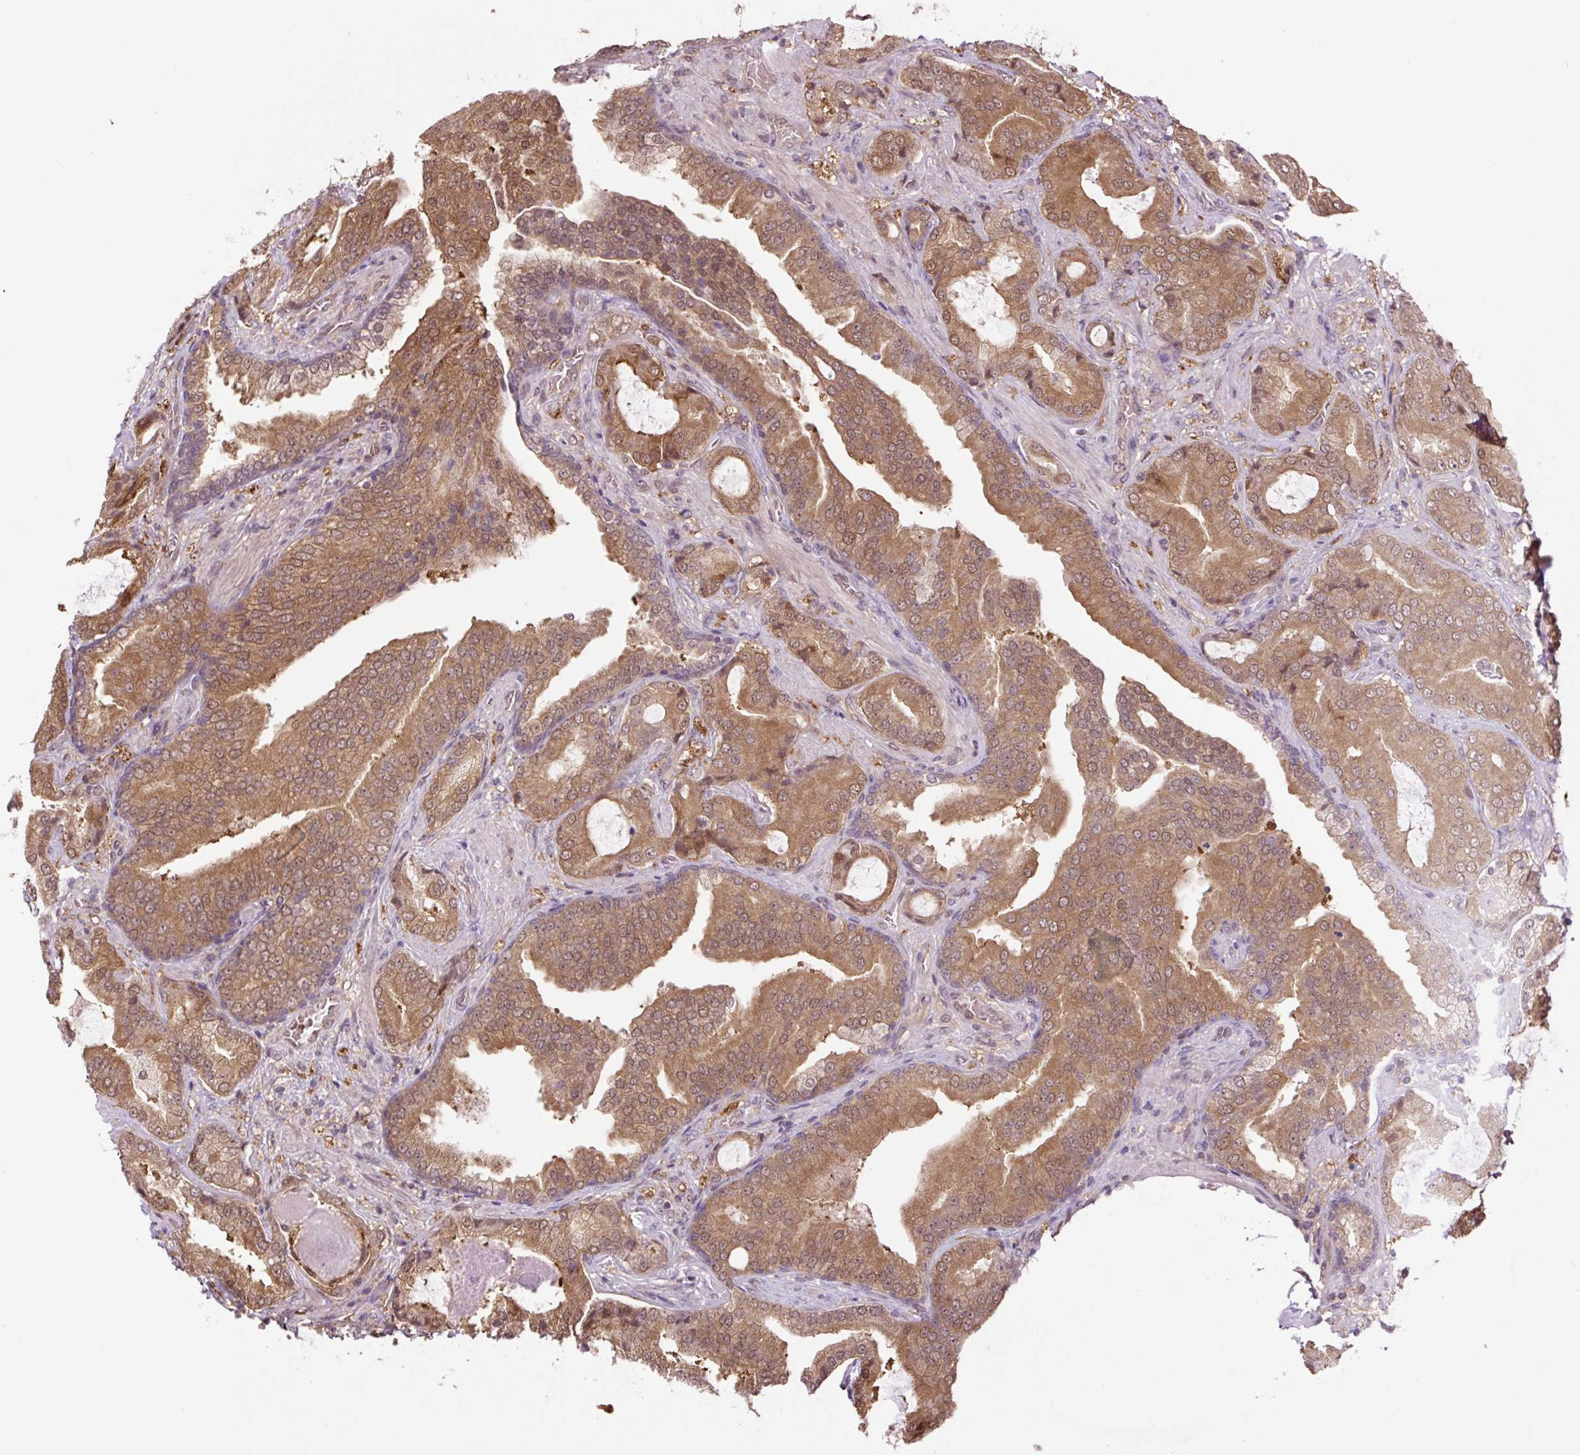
{"staining": {"intensity": "moderate", "quantity": ">75%", "location": "cytoplasmic/membranous"}, "tissue": "prostate cancer", "cell_type": "Tumor cells", "image_type": "cancer", "snomed": [{"axis": "morphology", "description": "Adenocarcinoma, High grade"}, {"axis": "topography", "description": "Prostate"}], "caption": "Moderate cytoplasmic/membranous positivity is present in approximately >75% of tumor cells in prostate adenocarcinoma (high-grade). The protein of interest is stained brown, and the nuclei are stained in blue (DAB IHC with brightfield microscopy, high magnification).", "gene": "TPT1", "patient": {"sex": "male", "age": 68}}